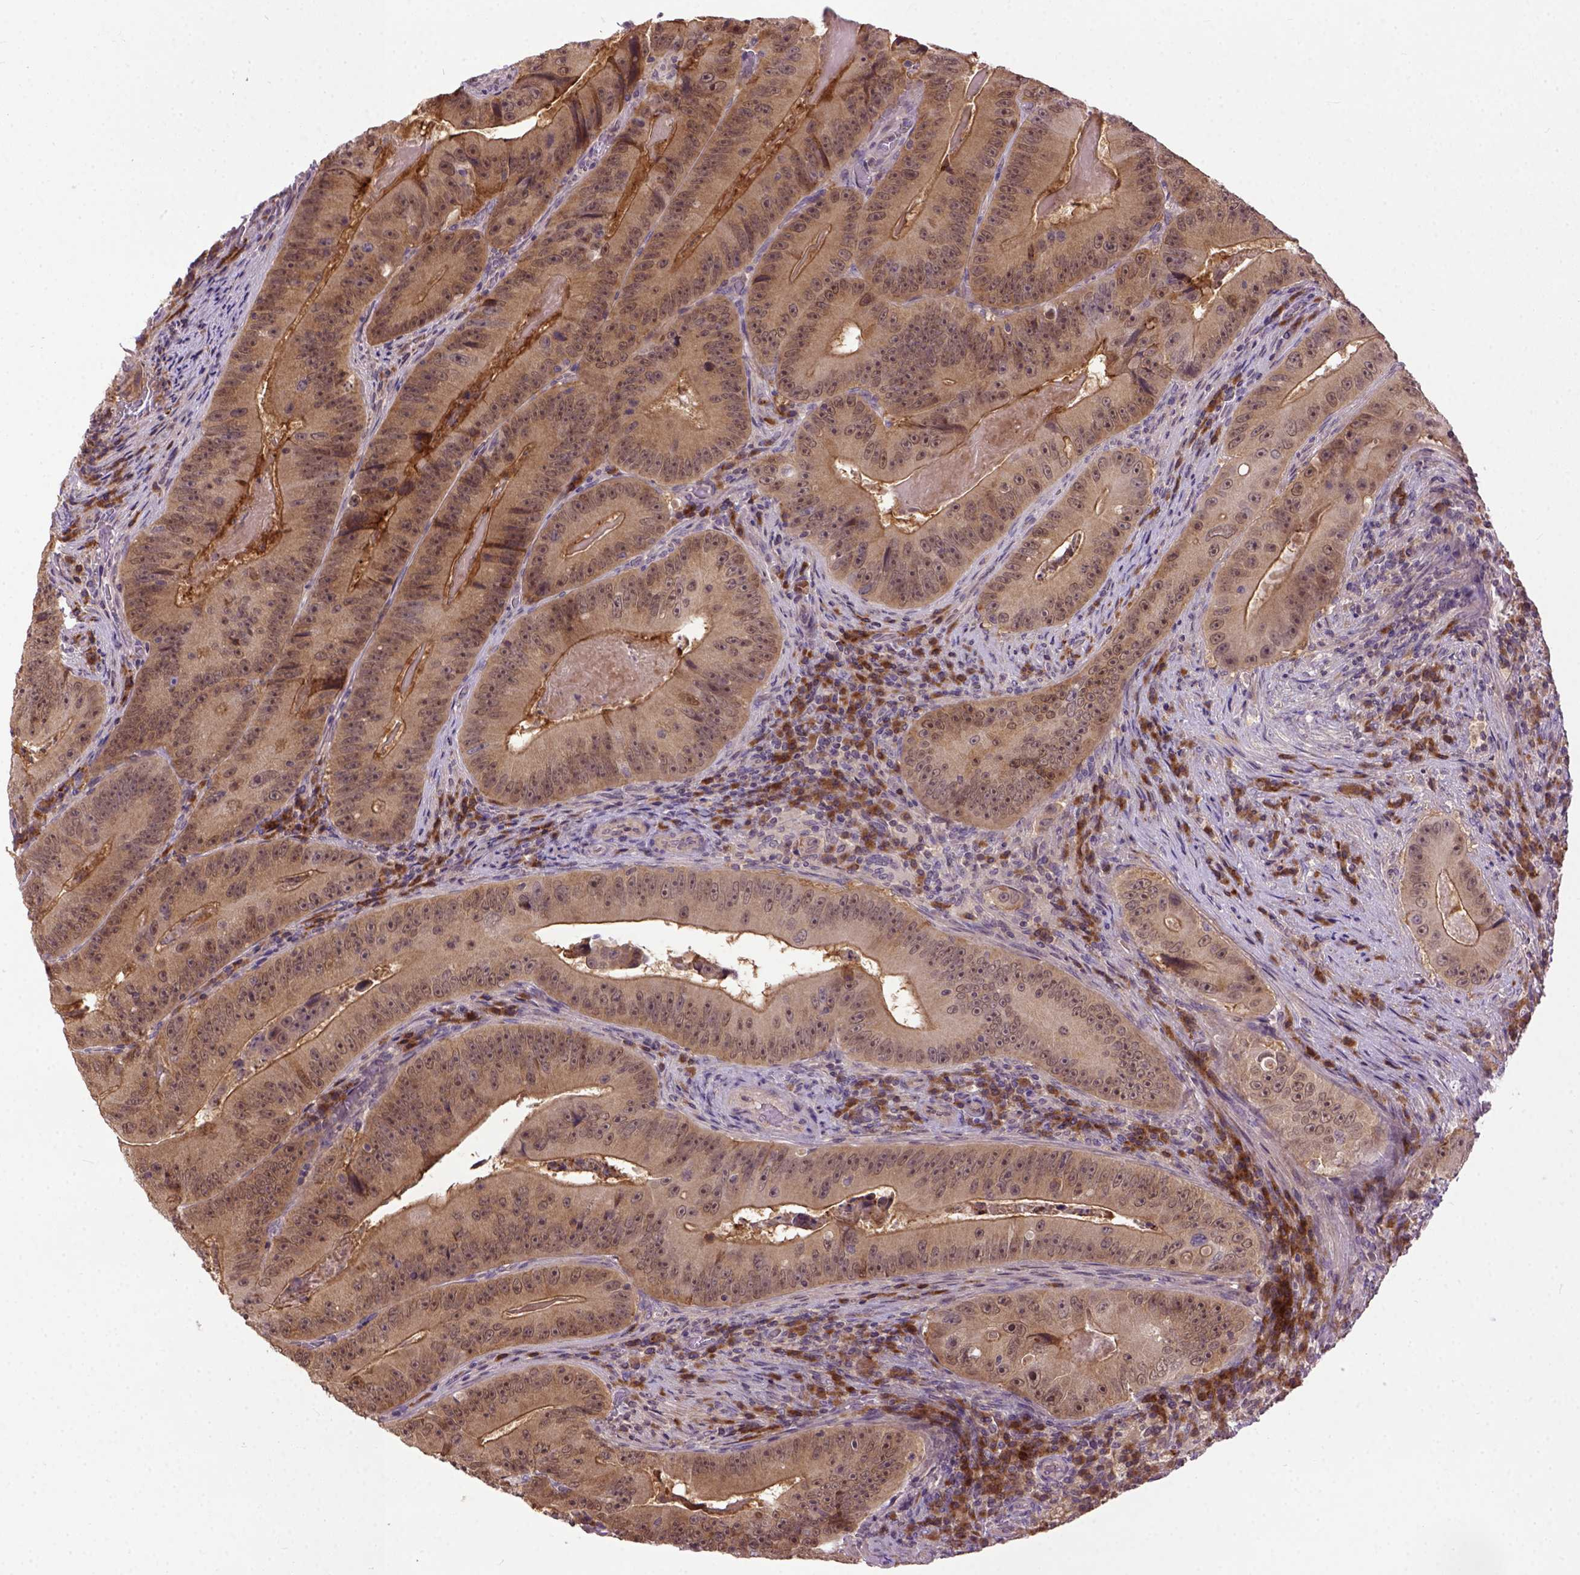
{"staining": {"intensity": "moderate", "quantity": ">75%", "location": "cytoplasmic/membranous"}, "tissue": "colorectal cancer", "cell_type": "Tumor cells", "image_type": "cancer", "snomed": [{"axis": "morphology", "description": "Adenocarcinoma, NOS"}, {"axis": "topography", "description": "Colon"}], "caption": "Moderate cytoplasmic/membranous staining is present in approximately >75% of tumor cells in colorectal cancer.", "gene": "CPNE1", "patient": {"sex": "female", "age": 86}}